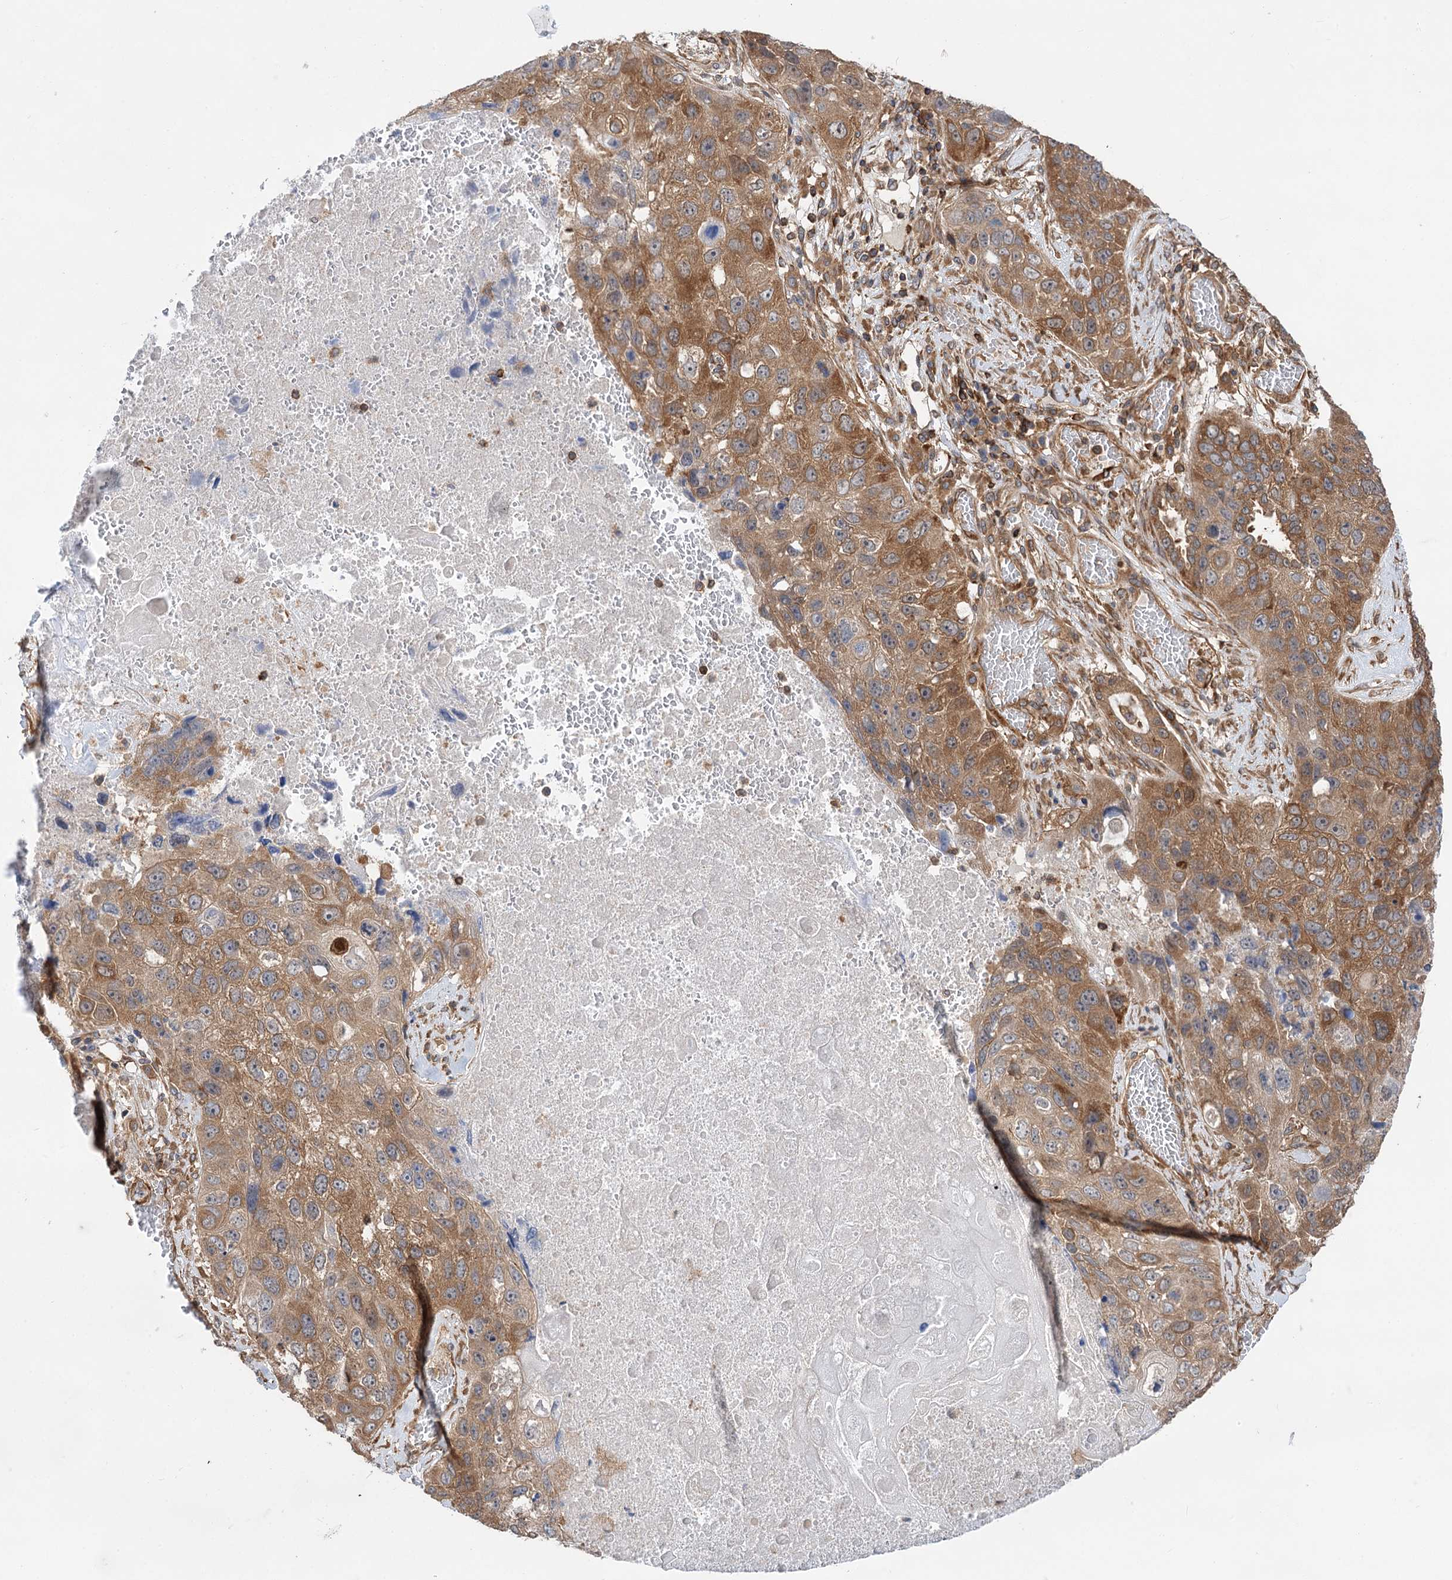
{"staining": {"intensity": "moderate", "quantity": ">75%", "location": "cytoplasmic/membranous"}, "tissue": "lung cancer", "cell_type": "Tumor cells", "image_type": "cancer", "snomed": [{"axis": "morphology", "description": "Squamous cell carcinoma, NOS"}, {"axis": "topography", "description": "Lung"}], "caption": "Moderate cytoplasmic/membranous positivity for a protein is seen in about >75% of tumor cells of squamous cell carcinoma (lung) using immunohistochemistry (IHC).", "gene": "PACS1", "patient": {"sex": "male", "age": 61}}